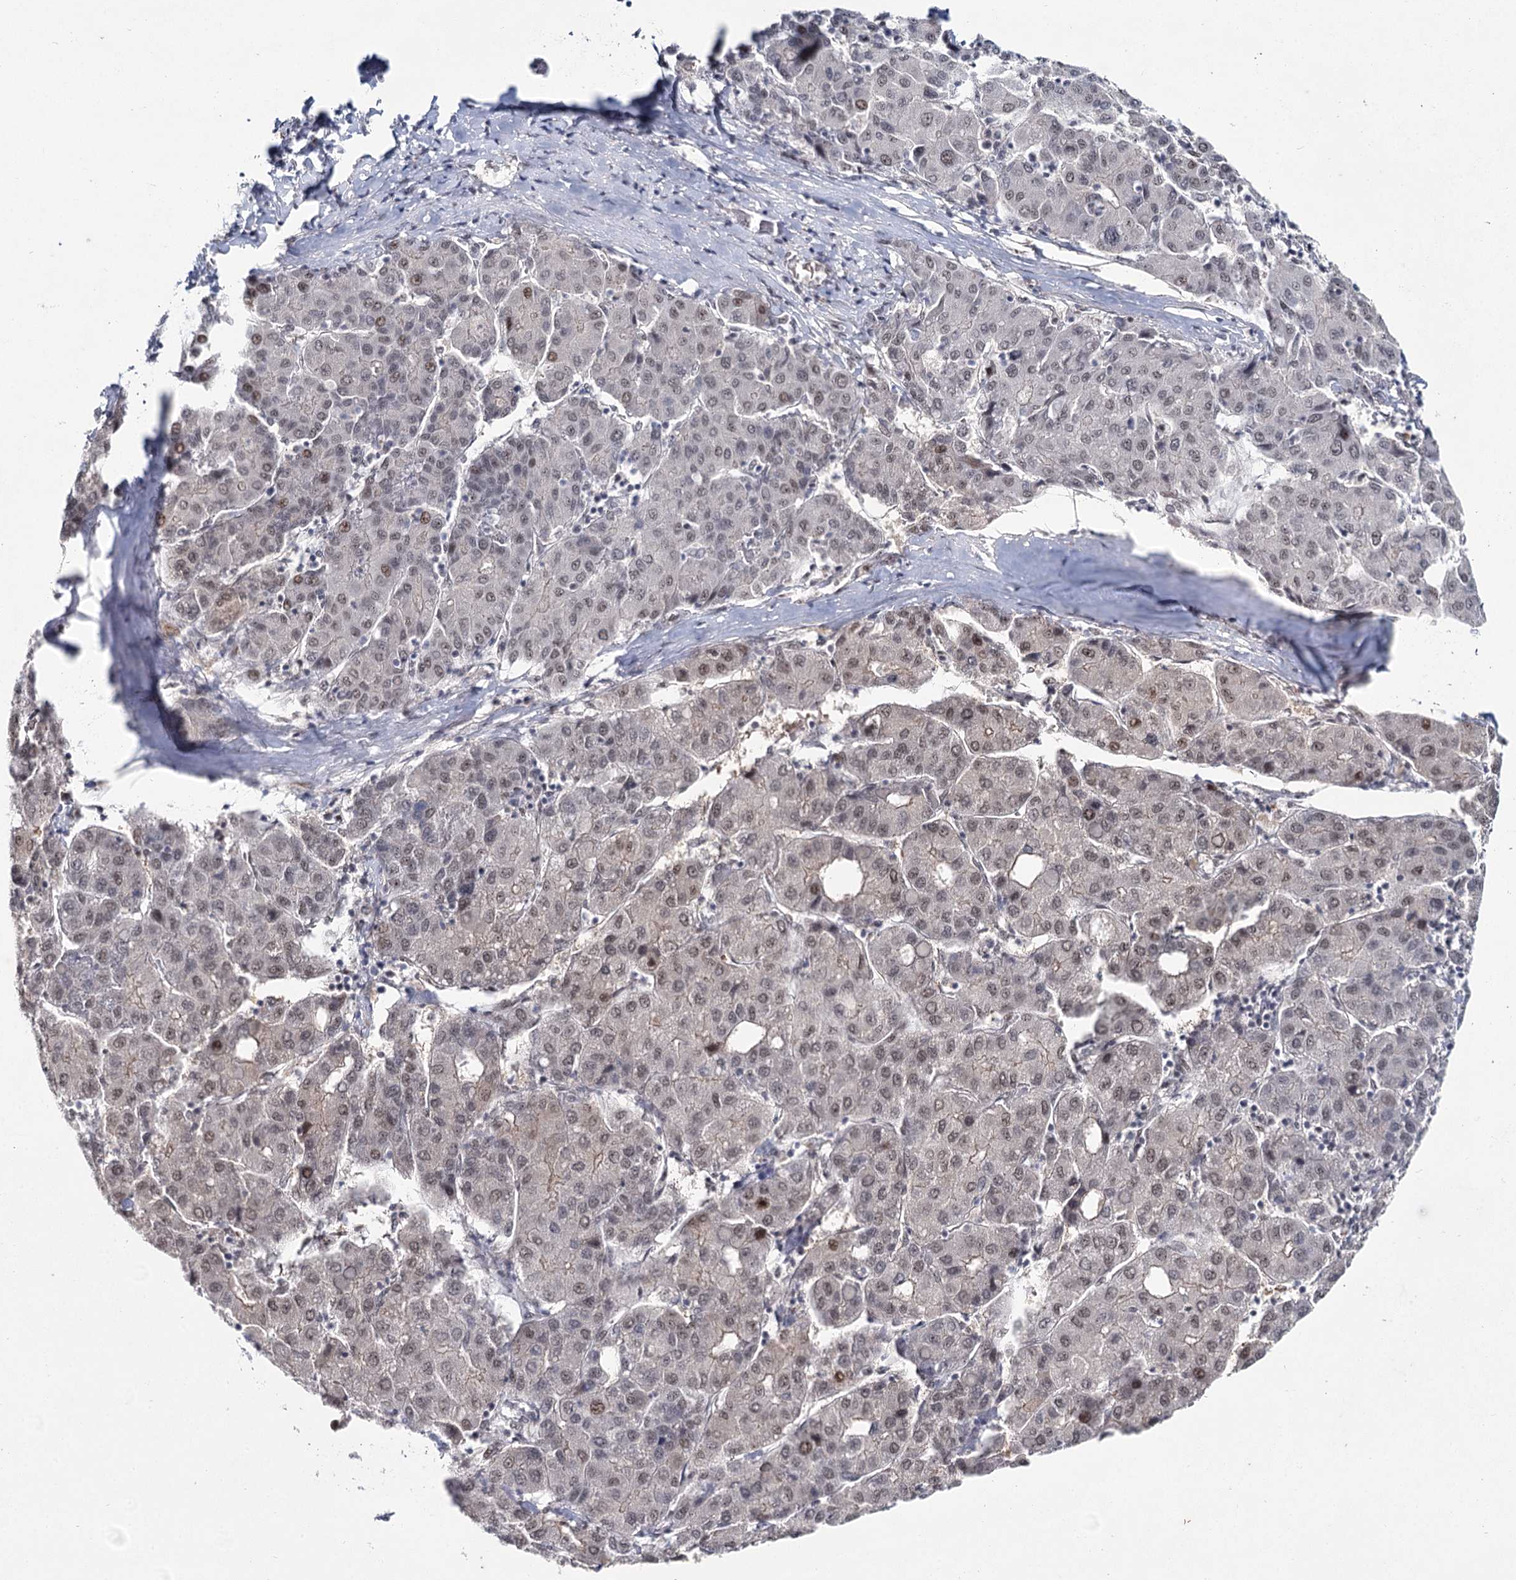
{"staining": {"intensity": "moderate", "quantity": ">75%", "location": "nuclear"}, "tissue": "liver cancer", "cell_type": "Tumor cells", "image_type": "cancer", "snomed": [{"axis": "morphology", "description": "Carcinoma, Hepatocellular, NOS"}, {"axis": "topography", "description": "Liver"}], "caption": "A medium amount of moderate nuclear positivity is appreciated in approximately >75% of tumor cells in liver hepatocellular carcinoma tissue.", "gene": "SCAF8", "patient": {"sex": "male", "age": 65}}